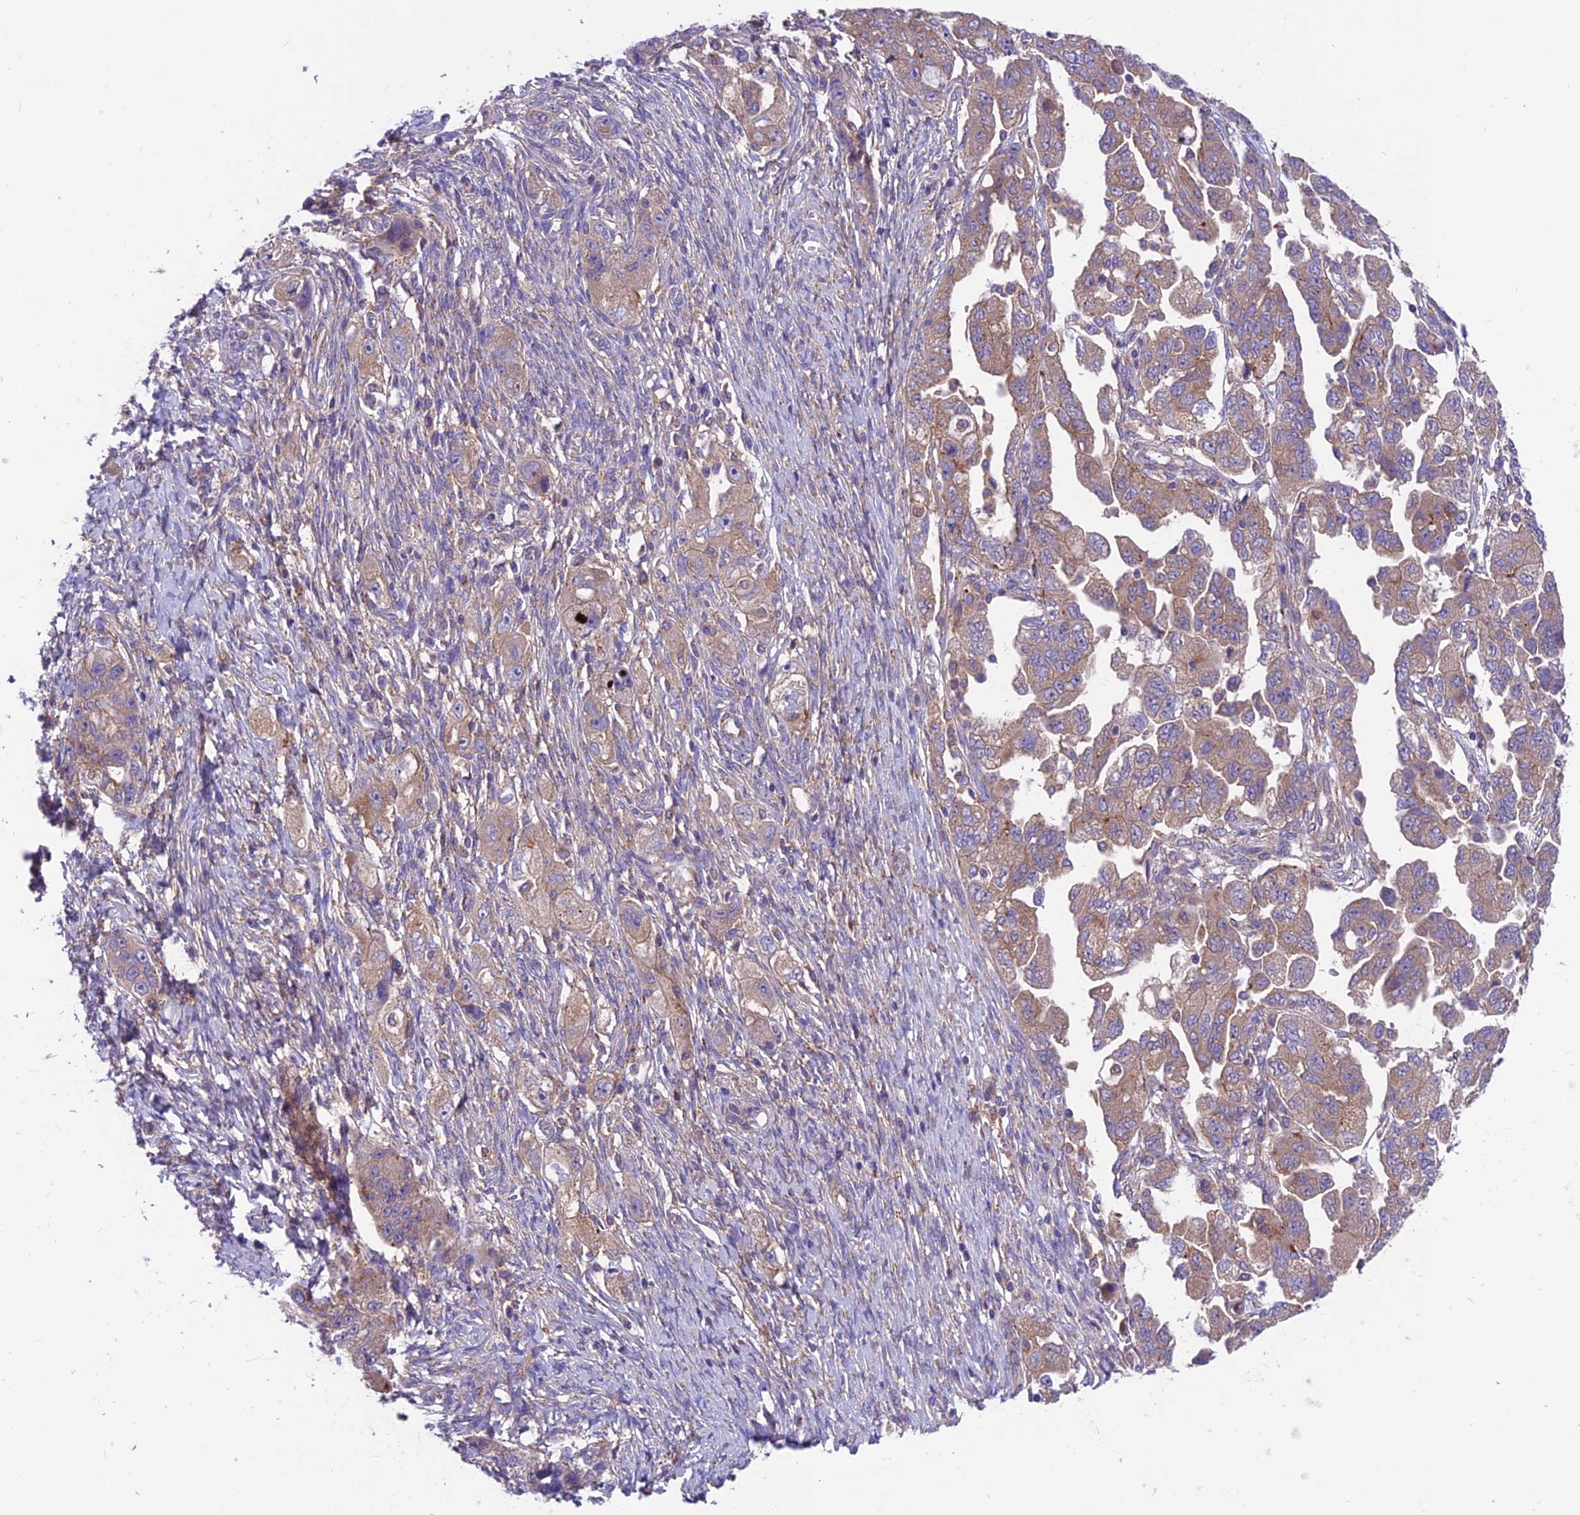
{"staining": {"intensity": "moderate", "quantity": ">75%", "location": "cytoplasmic/membranous"}, "tissue": "ovarian cancer", "cell_type": "Tumor cells", "image_type": "cancer", "snomed": [{"axis": "morphology", "description": "Carcinoma, NOS"}, {"axis": "morphology", "description": "Cystadenocarcinoma, serous, NOS"}, {"axis": "topography", "description": "Ovary"}], "caption": "Serous cystadenocarcinoma (ovarian) was stained to show a protein in brown. There is medium levels of moderate cytoplasmic/membranous positivity in approximately >75% of tumor cells.", "gene": "VPS16", "patient": {"sex": "female", "age": 69}}